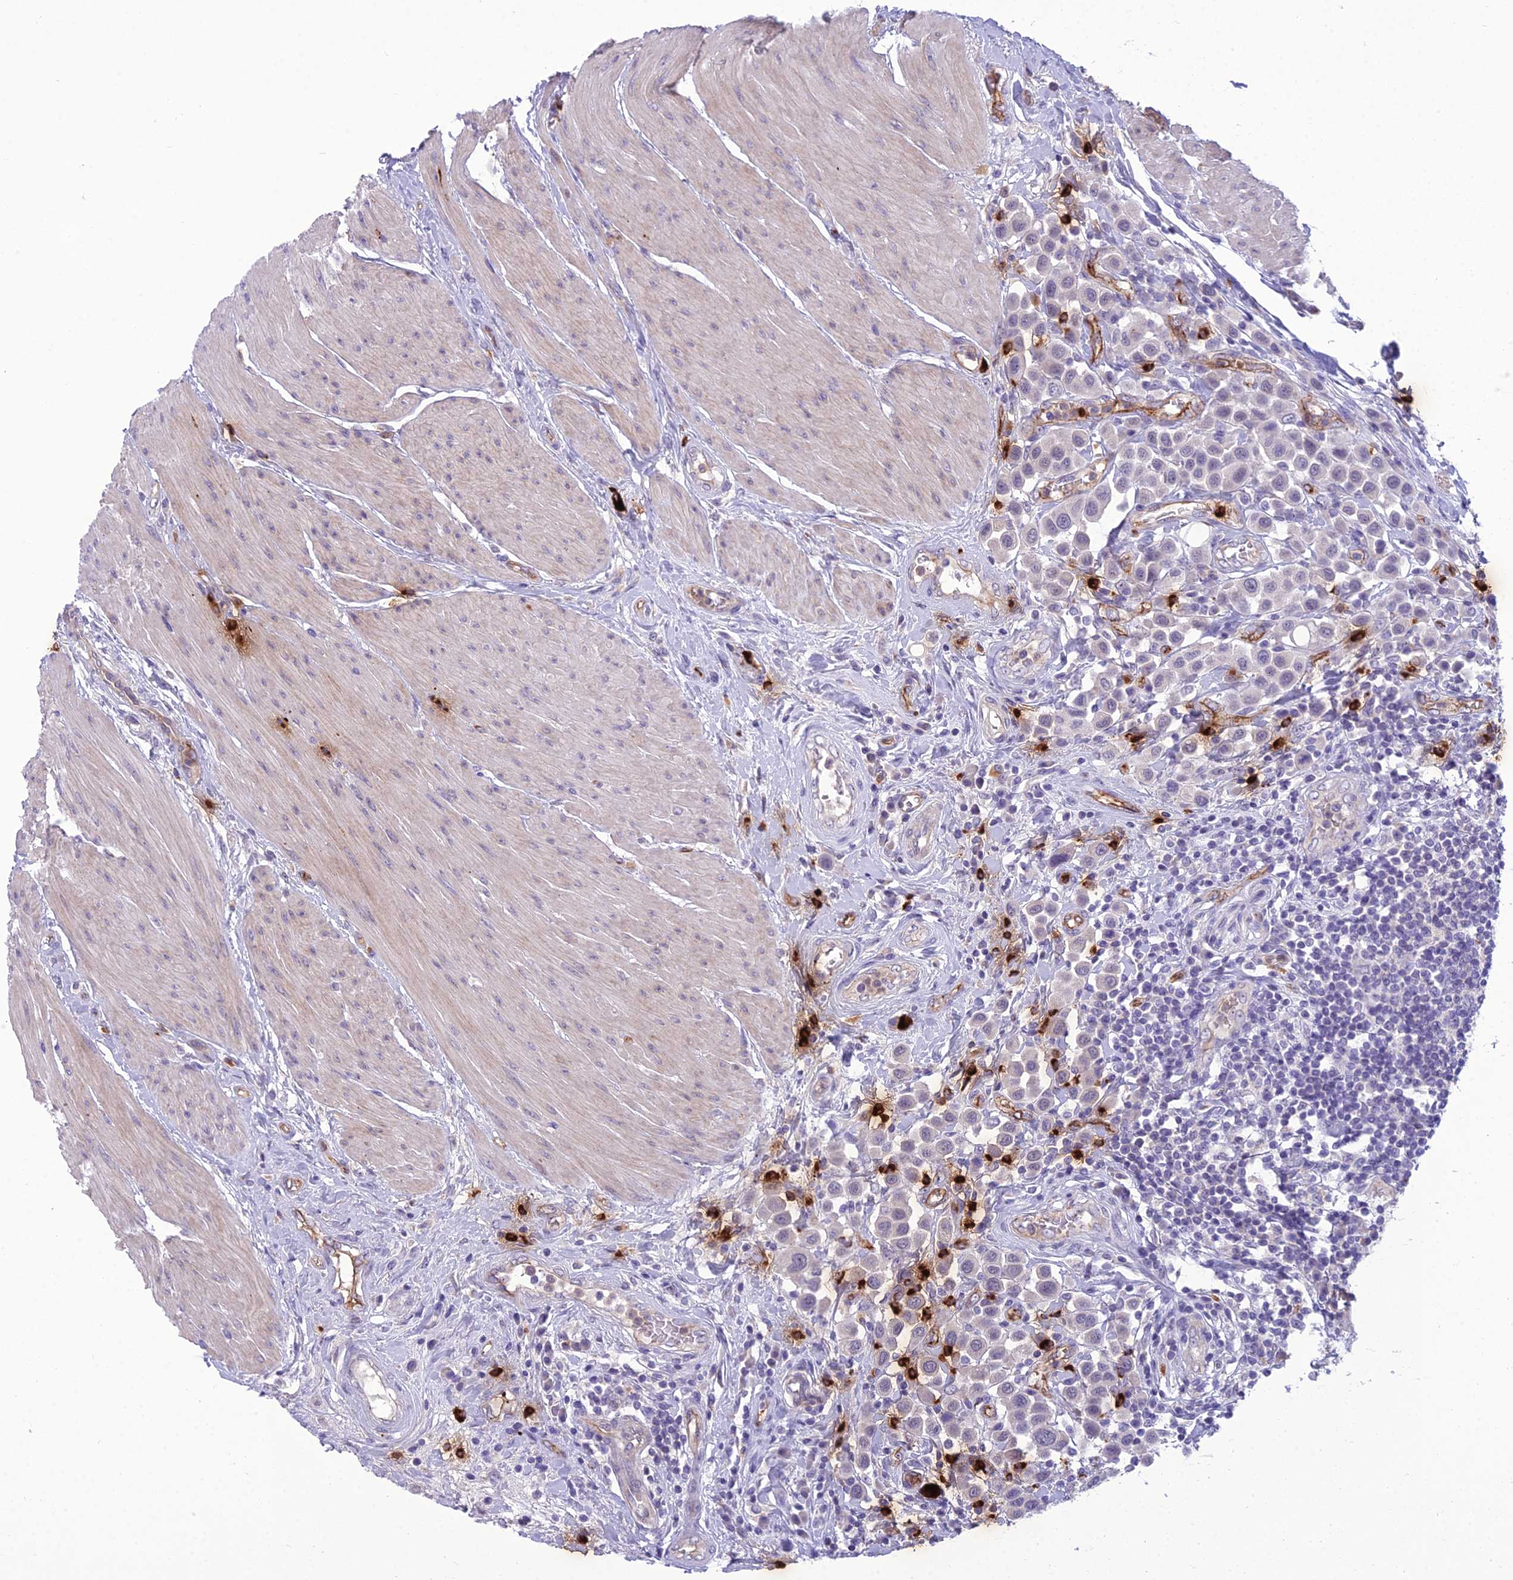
{"staining": {"intensity": "negative", "quantity": "none", "location": "none"}, "tissue": "urothelial cancer", "cell_type": "Tumor cells", "image_type": "cancer", "snomed": [{"axis": "morphology", "description": "Urothelial carcinoma, High grade"}, {"axis": "topography", "description": "Urinary bladder"}], "caption": "This image is of urothelial cancer stained with immunohistochemistry (IHC) to label a protein in brown with the nuclei are counter-stained blue. There is no expression in tumor cells. (DAB (3,3'-diaminobenzidine) immunohistochemistry (IHC) visualized using brightfield microscopy, high magnification).", "gene": "BBS7", "patient": {"sex": "male", "age": 50}}